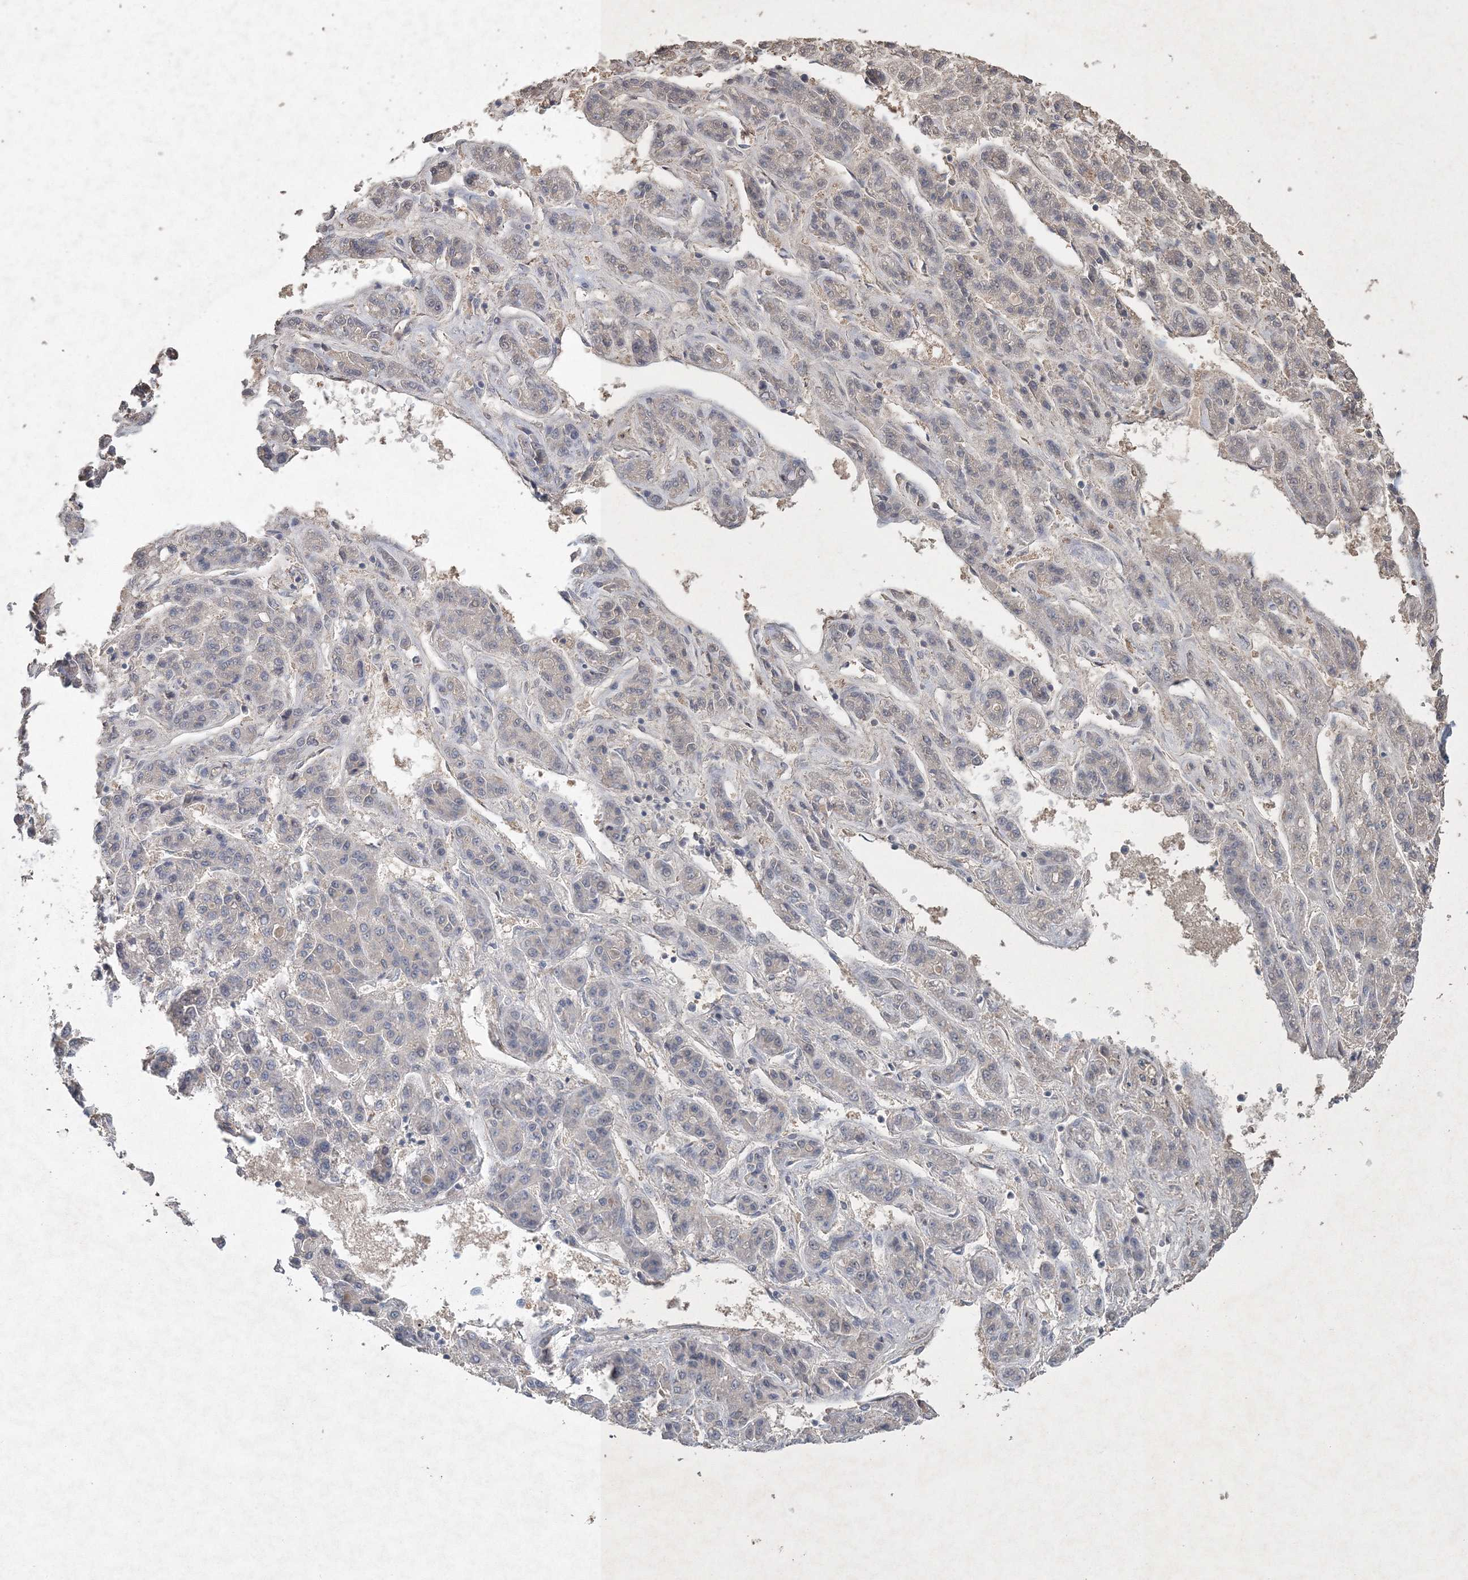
{"staining": {"intensity": "weak", "quantity": "<25%", "location": "cytoplasmic/membranous"}, "tissue": "liver cancer", "cell_type": "Tumor cells", "image_type": "cancer", "snomed": [{"axis": "morphology", "description": "Carcinoma, Hepatocellular, NOS"}, {"axis": "topography", "description": "Liver"}], "caption": "Tumor cells show no significant protein positivity in hepatocellular carcinoma (liver).", "gene": "UIMC1", "patient": {"sex": "male", "age": 70}}